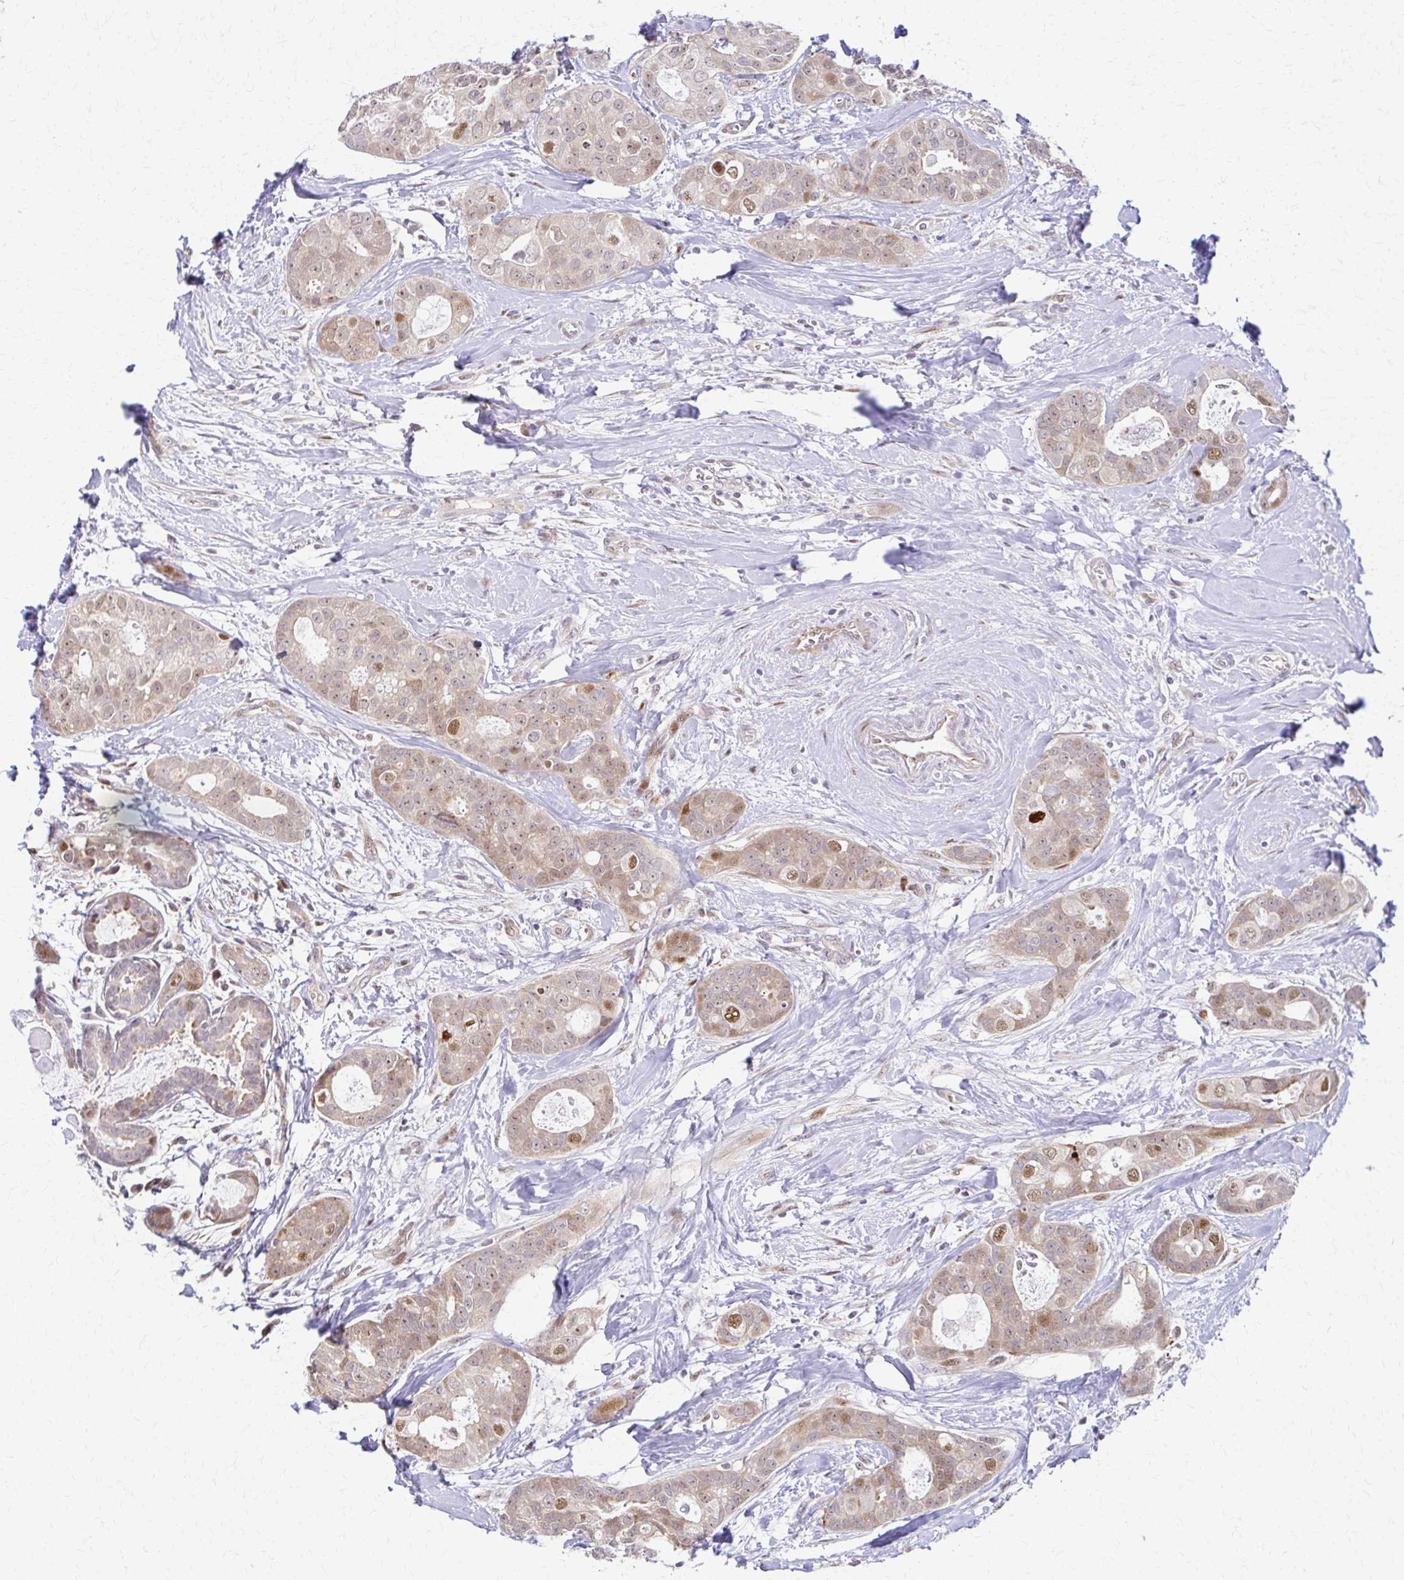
{"staining": {"intensity": "moderate", "quantity": "<25%", "location": "nuclear"}, "tissue": "breast cancer", "cell_type": "Tumor cells", "image_type": "cancer", "snomed": [{"axis": "morphology", "description": "Duct carcinoma"}, {"axis": "topography", "description": "Breast"}], "caption": "Immunohistochemical staining of breast cancer displays moderate nuclear protein positivity in approximately <25% of tumor cells.", "gene": "PSMD7", "patient": {"sex": "female", "age": 45}}